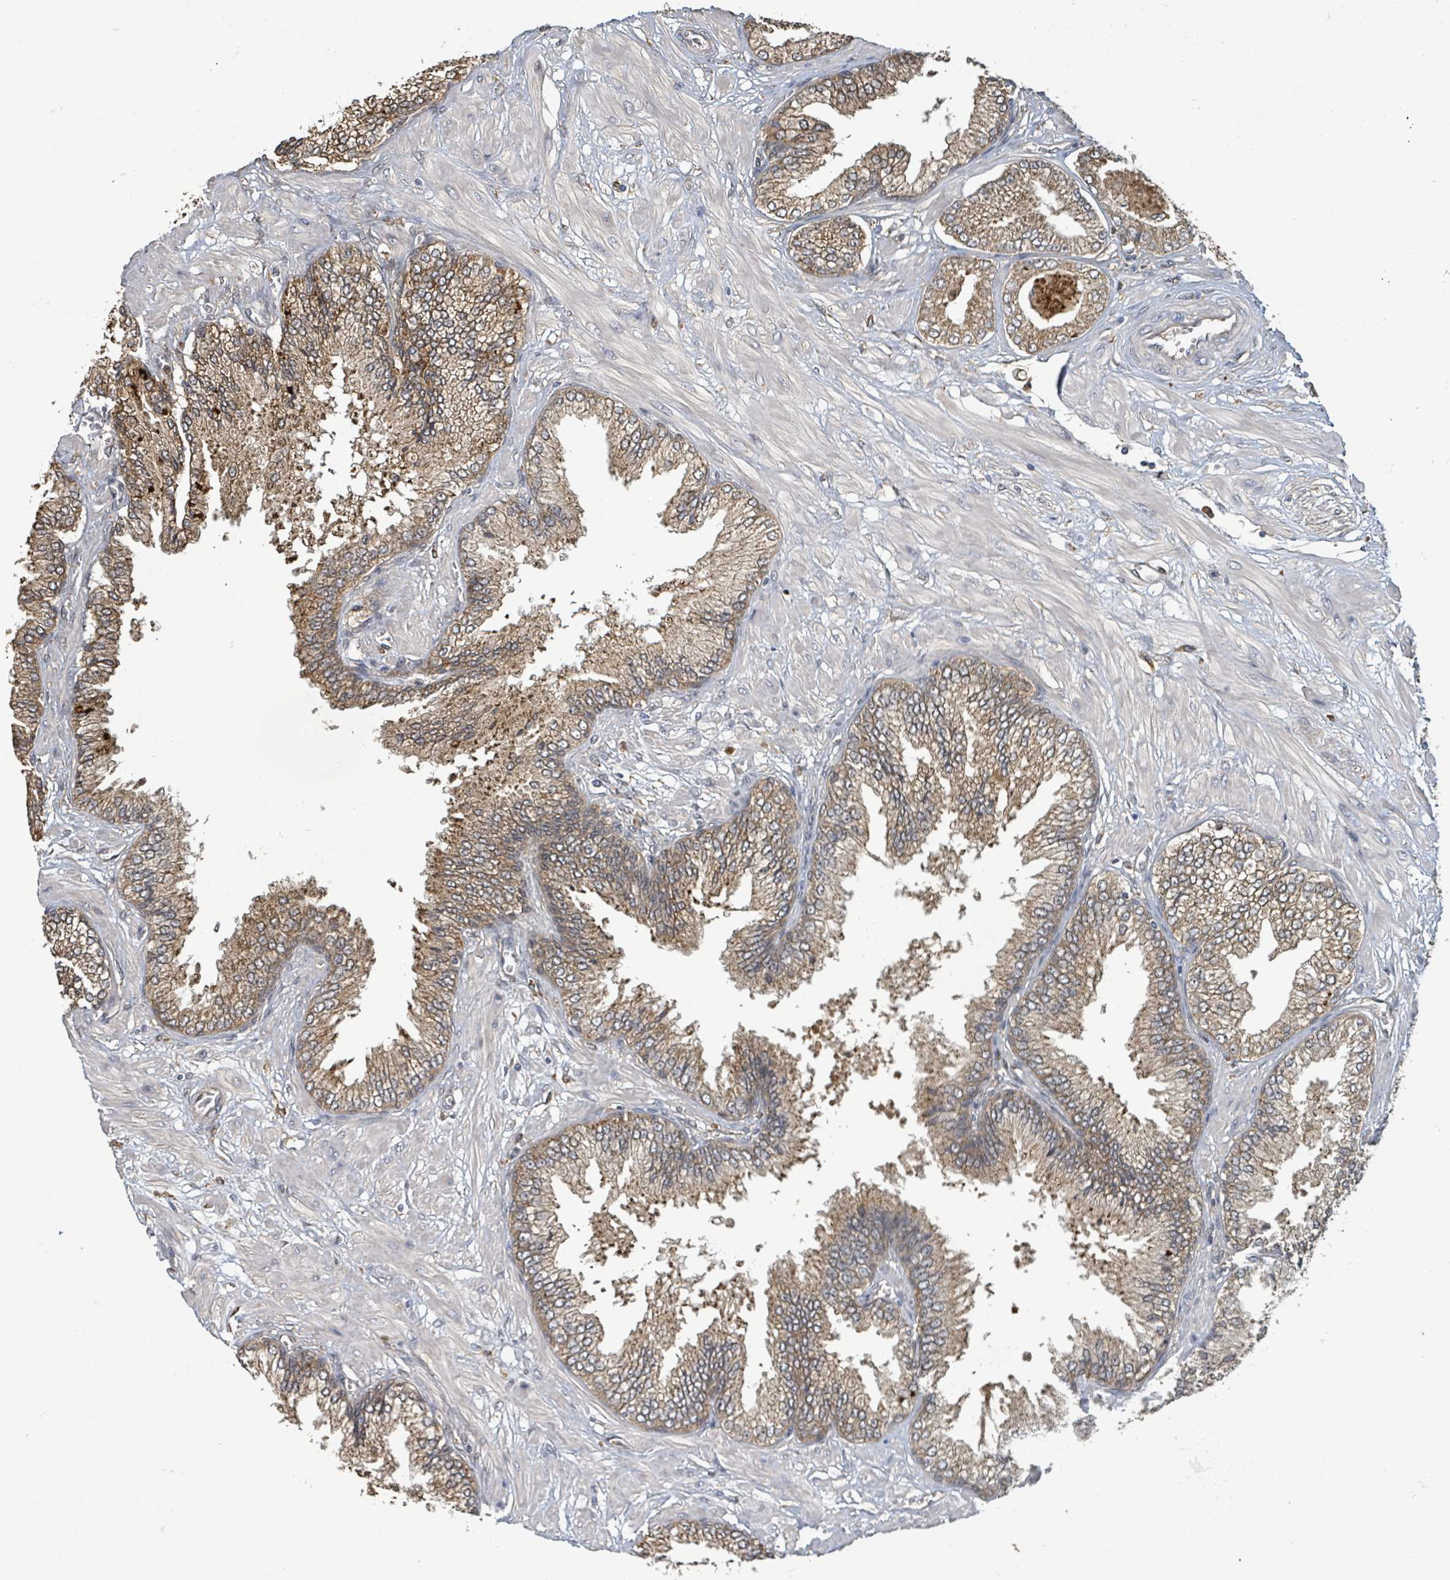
{"staining": {"intensity": "moderate", "quantity": ">75%", "location": "cytoplasmic/membranous"}, "tissue": "prostate cancer", "cell_type": "Tumor cells", "image_type": "cancer", "snomed": [{"axis": "morphology", "description": "Adenocarcinoma, Low grade"}, {"axis": "topography", "description": "Prostate"}], "caption": "Immunohistochemistry (DAB) staining of adenocarcinoma (low-grade) (prostate) reveals moderate cytoplasmic/membranous protein positivity in about >75% of tumor cells.", "gene": "ARPIN", "patient": {"sex": "male", "age": 55}}